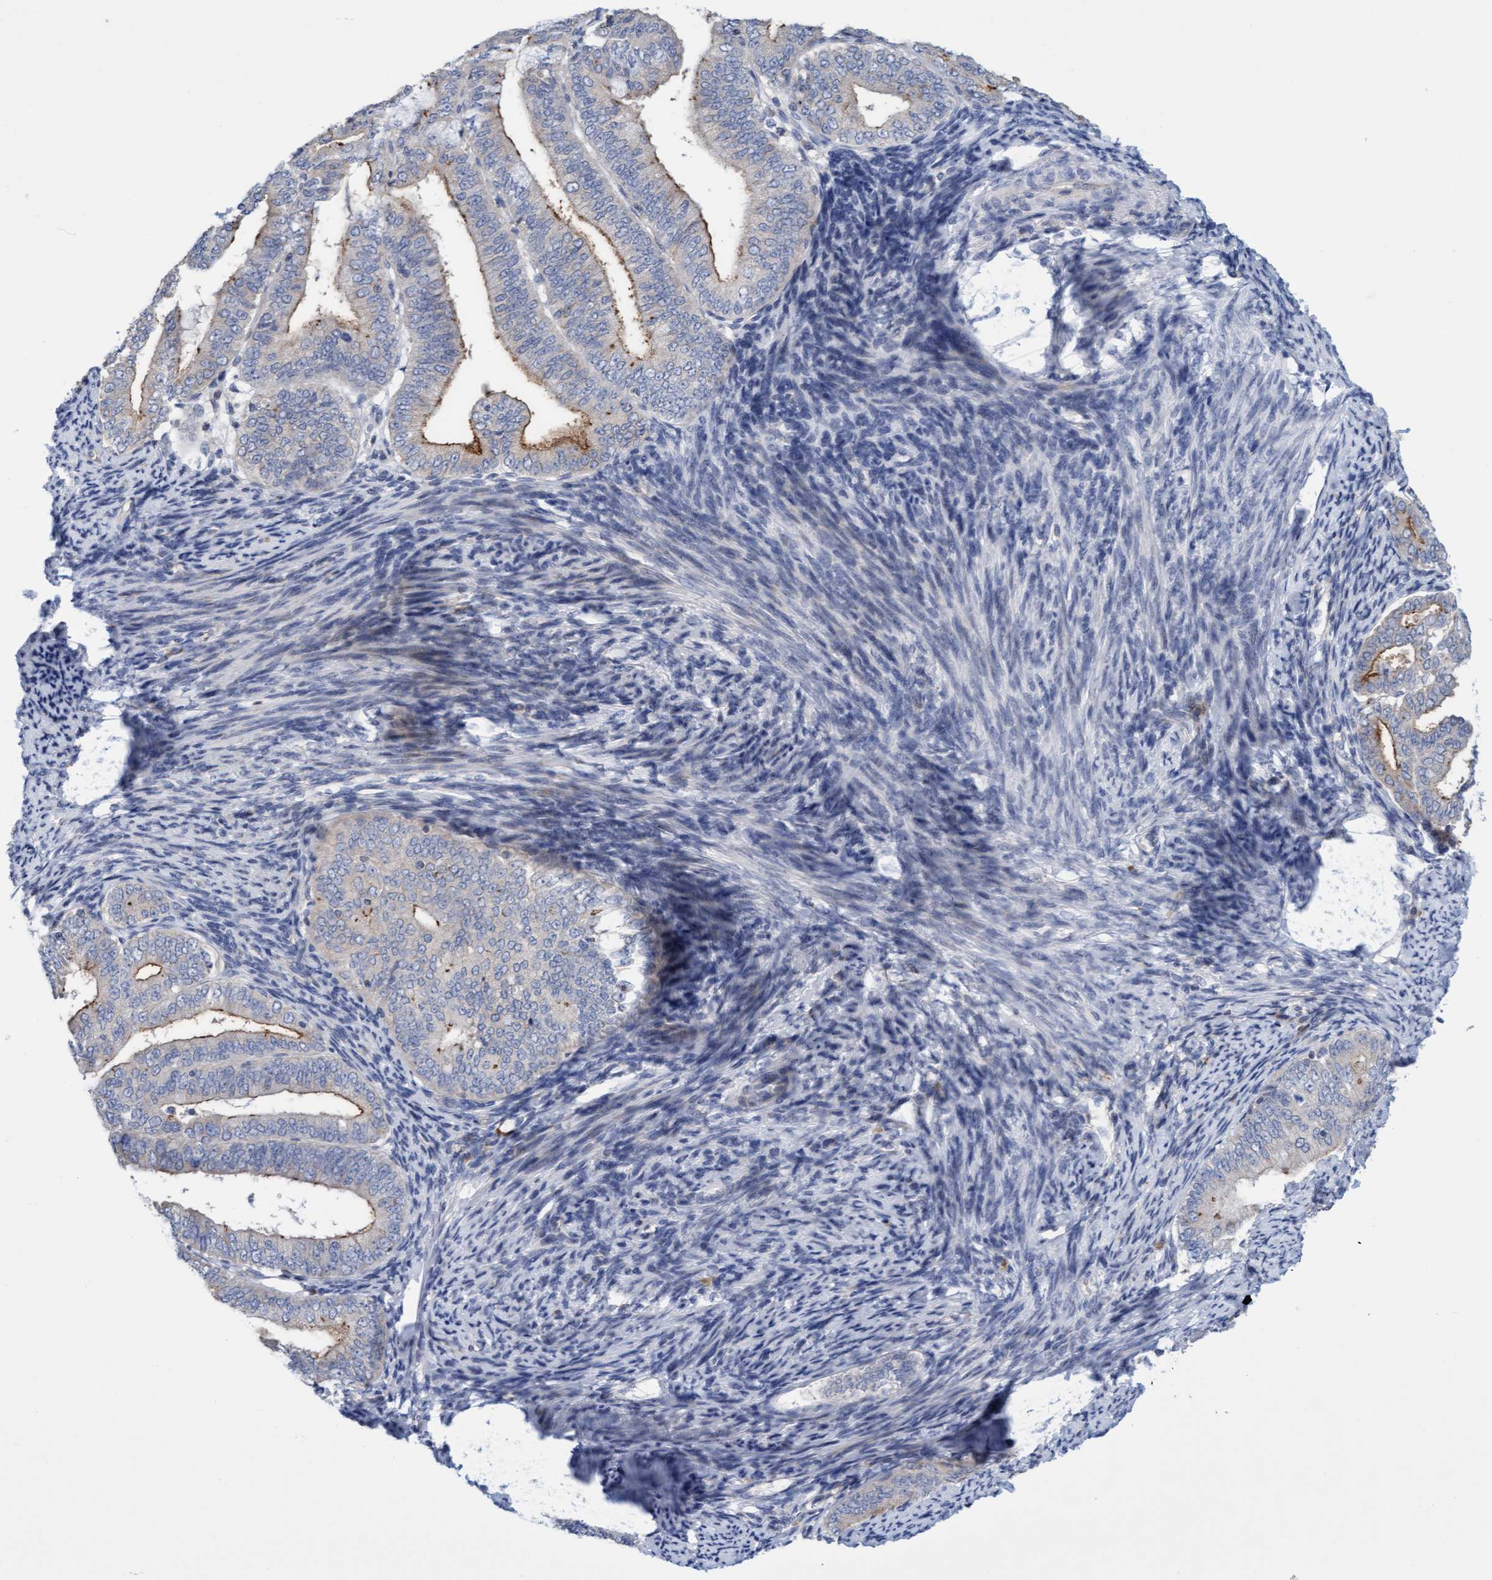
{"staining": {"intensity": "moderate", "quantity": "25%-75%", "location": "cytoplasmic/membranous"}, "tissue": "endometrial cancer", "cell_type": "Tumor cells", "image_type": "cancer", "snomed": [{"axis": "morphology", "description": "Adenocarcinoma, NOS"}, {"axis": "topography", "description": "Endometrium"}], "caption": "The histopathology image demonstrates immunohistochemical staining of adenocarcinoma (endometrial). There is moderate cytoplasmic/membranous expression is seen in approximately 25%-75% of tumor cells.", "gene": "SLC28A3", "patient": {"sex": "female", "age": 63}}